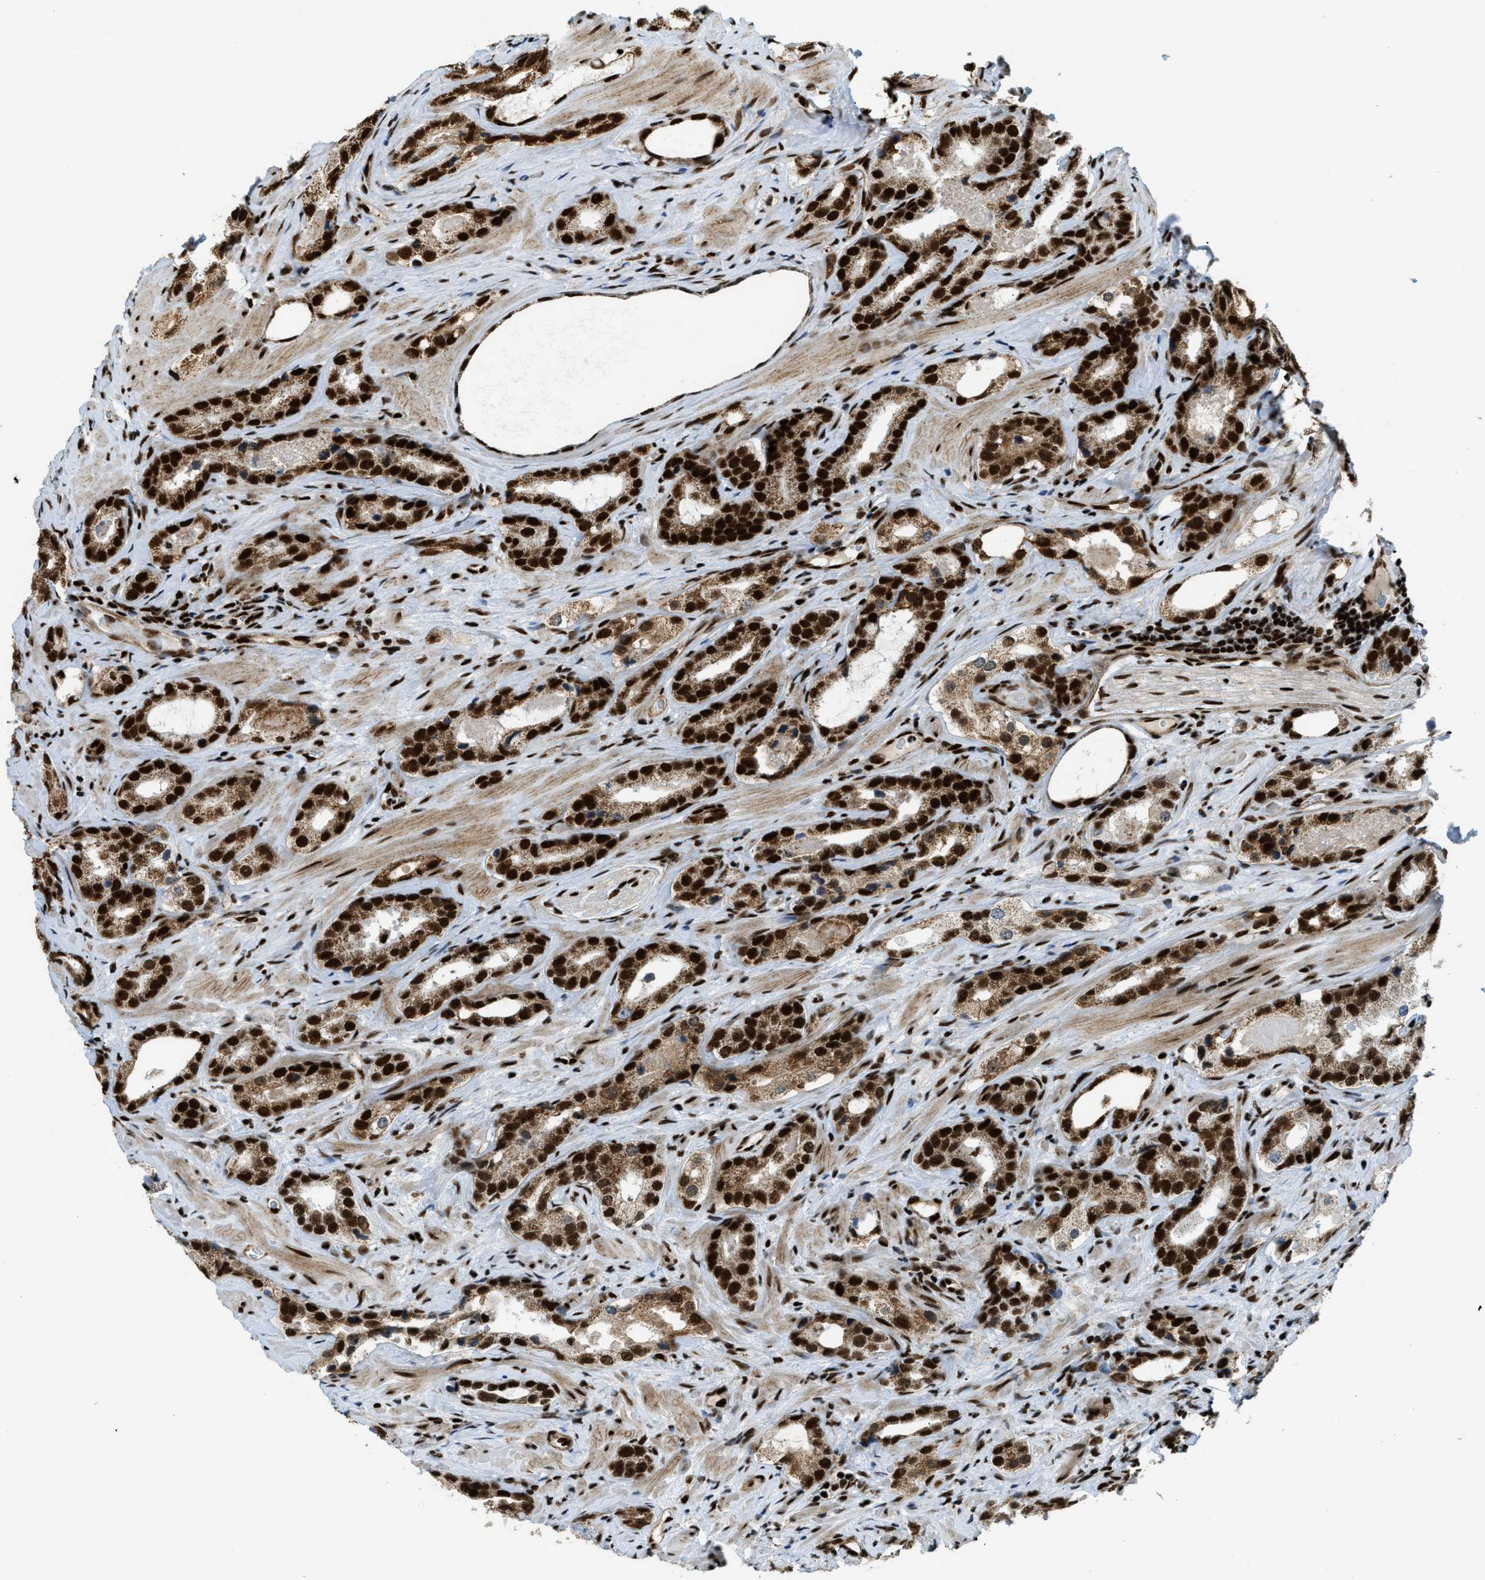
{"staining": {"intensity": "strong", "quantity": ">75%", "location": "cytoplasmic/membranous,nuclear"}, "tissue": "prostate cancer", "cell_type": "Tumor cells", "image_type": "cancer", "snomed": [{"axis": "morphology", "description": "Adenocarcinoma, High grade"}, {"axis": "topography", "description": "Prostate"}], "caption": "The image exhibits a brown stain indicating the presence of a protein in the cytoplasmic/membranous and nuclear of tumor cells in prostate cancer (adenocarcinoma (high-grade)).", "gene": "GABPB1", "patient": {"sex": "male", "age": 63}}